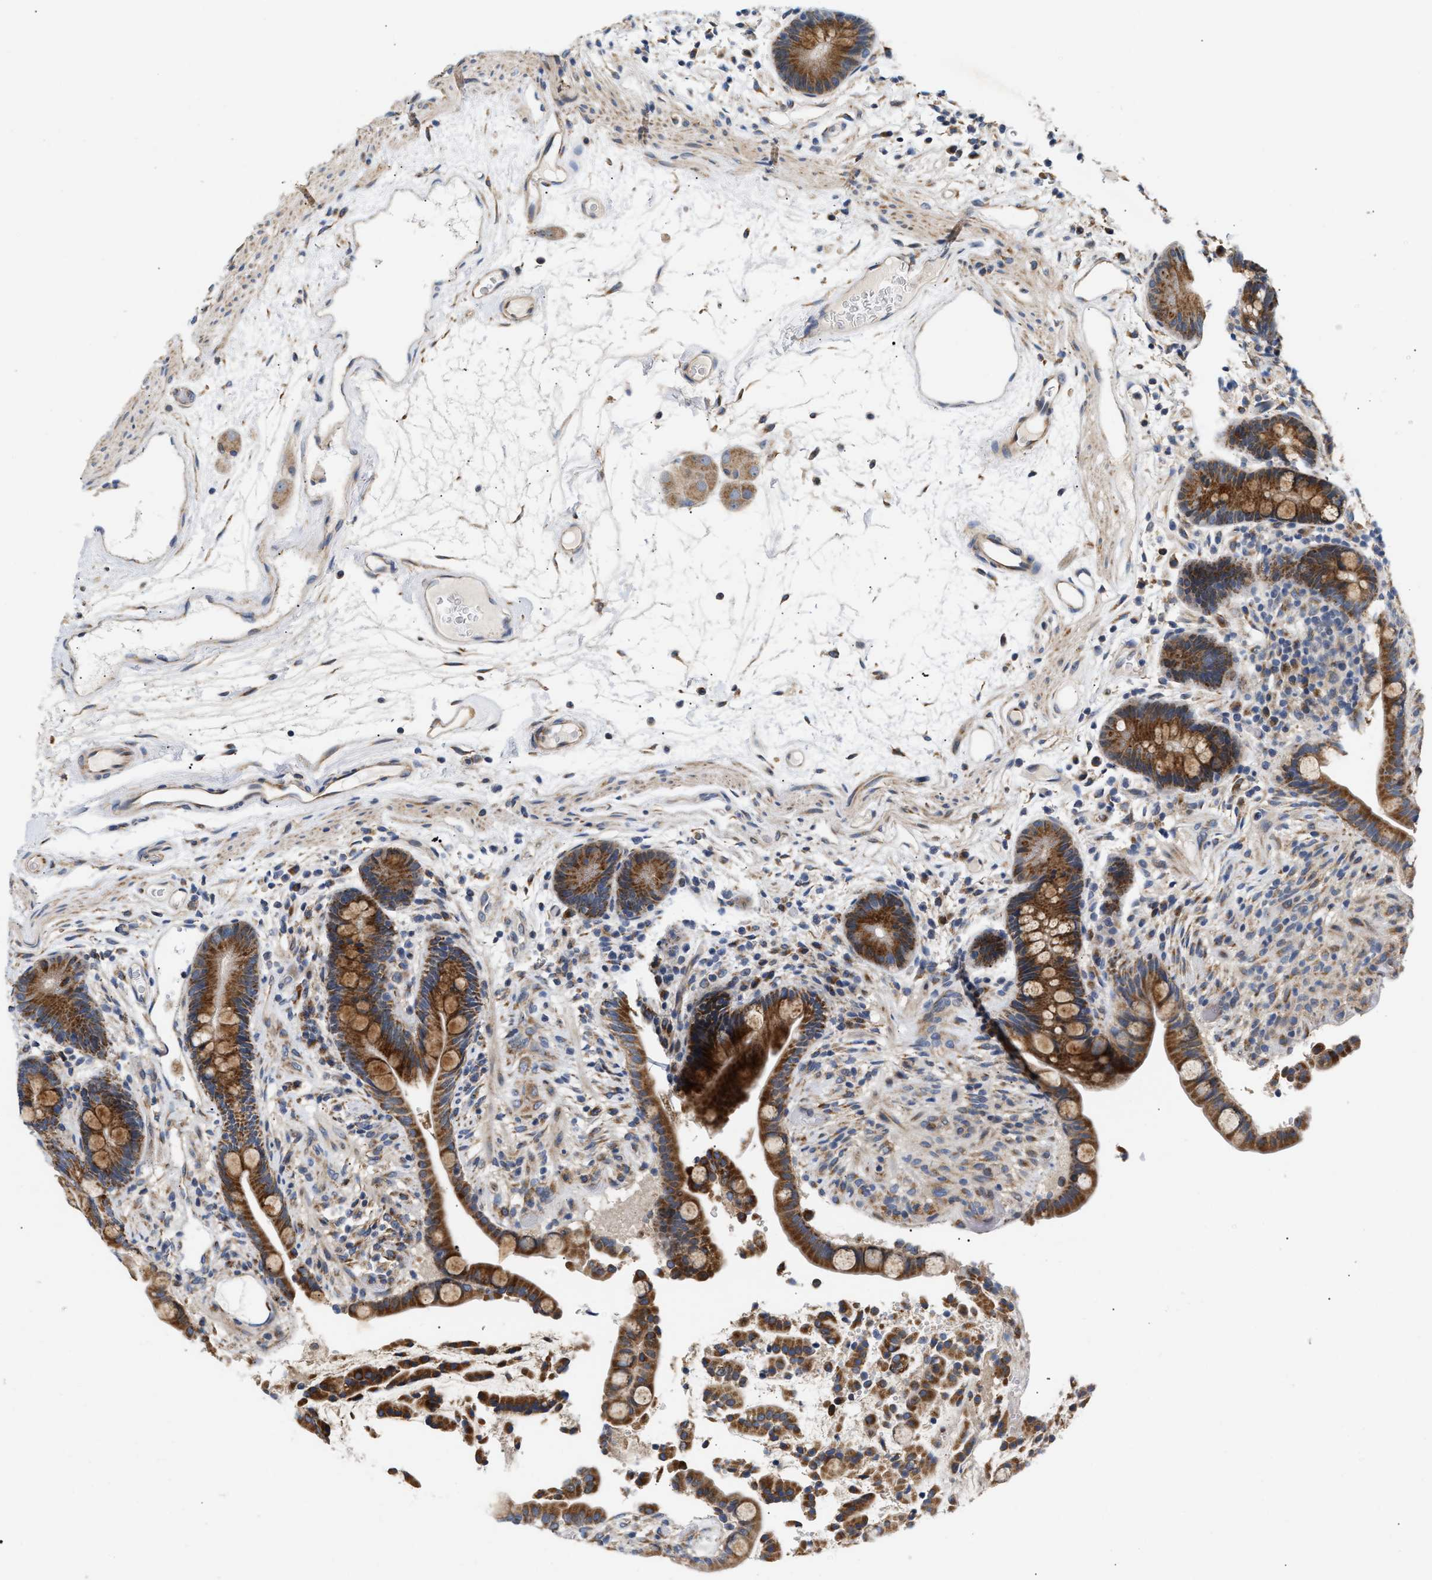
{"staining": {"intensity": "weak", "quantity": ">75%", "location": "cytoplasmic/membranous"}, "tissue": "colon", "cell_type": "Endothelial cells", "image_type": "normal", "snomed": [{"axis": "morphology", "description": "Normal tissue, NOS"}, {"axis": "topography", "description": "Colon"}], "caption": "Immunohistochemical staining of benign colon reveals >75% levels of weak cytoplasmic/membranous protein staining in approximately >75% of endothelial cells.", "gene": "TMEM168", "patient": {"sex": "male", "age": 73}}